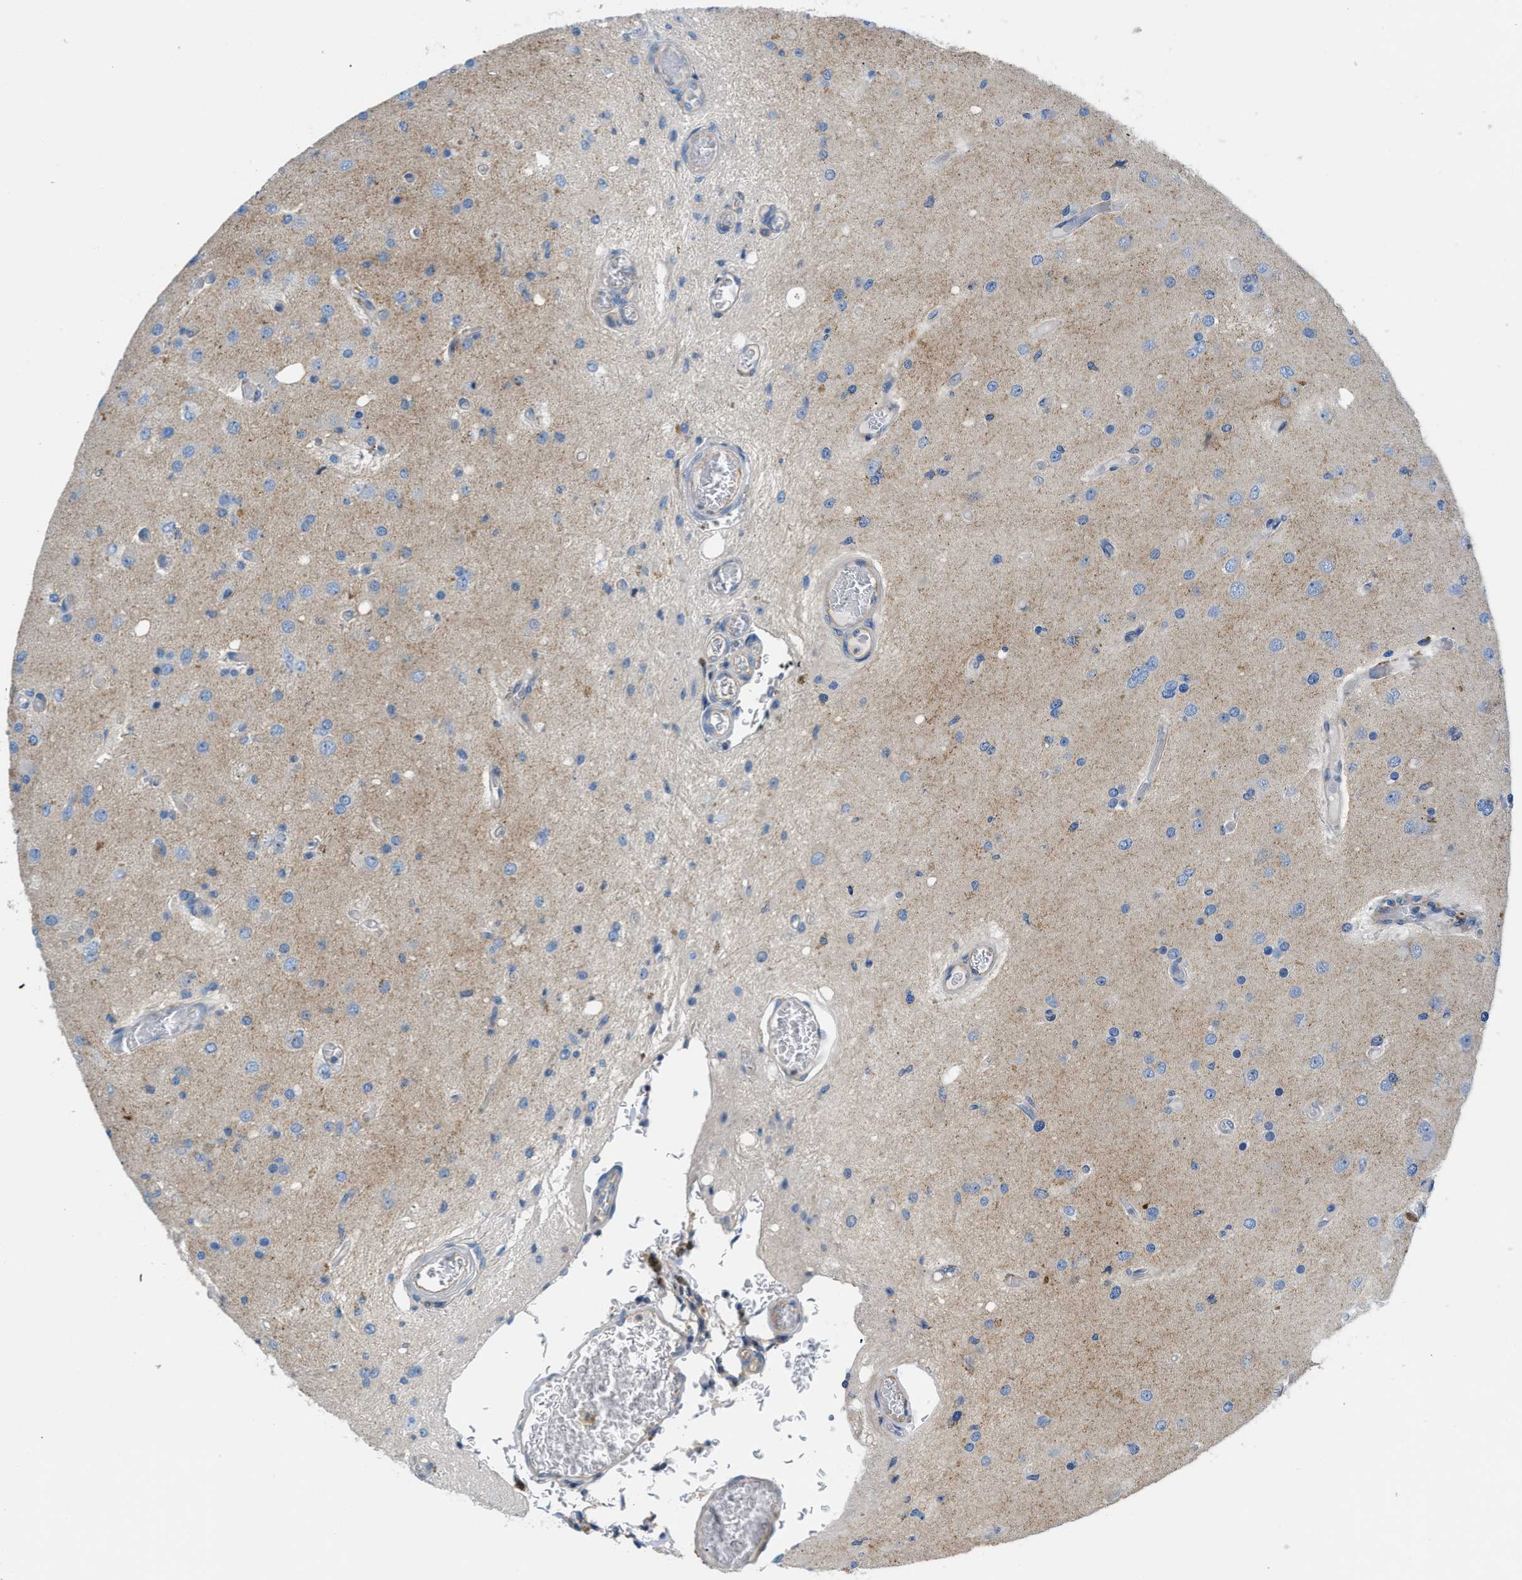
{"staining": {"intensity": "negative", "quantity": "none", "location": "none"}, "tissue": "glioma", "cell_type": "Tumor cells", "image_type": "cancer", "snomed": [{"axis": "morphology", "description": "Normal tissue, NOS"}, {"axis": "morphology", "description": "Glioma, malignant, High grade"}, {"axis": "topography", "description": "Cerebral cortex"}], "caption": "This is a photomicrograph of IHC staining of glioma, which shows no staining in tumor cells.", "gene": "ORAI1", "patient": {"sex": "male", "age": 77}}